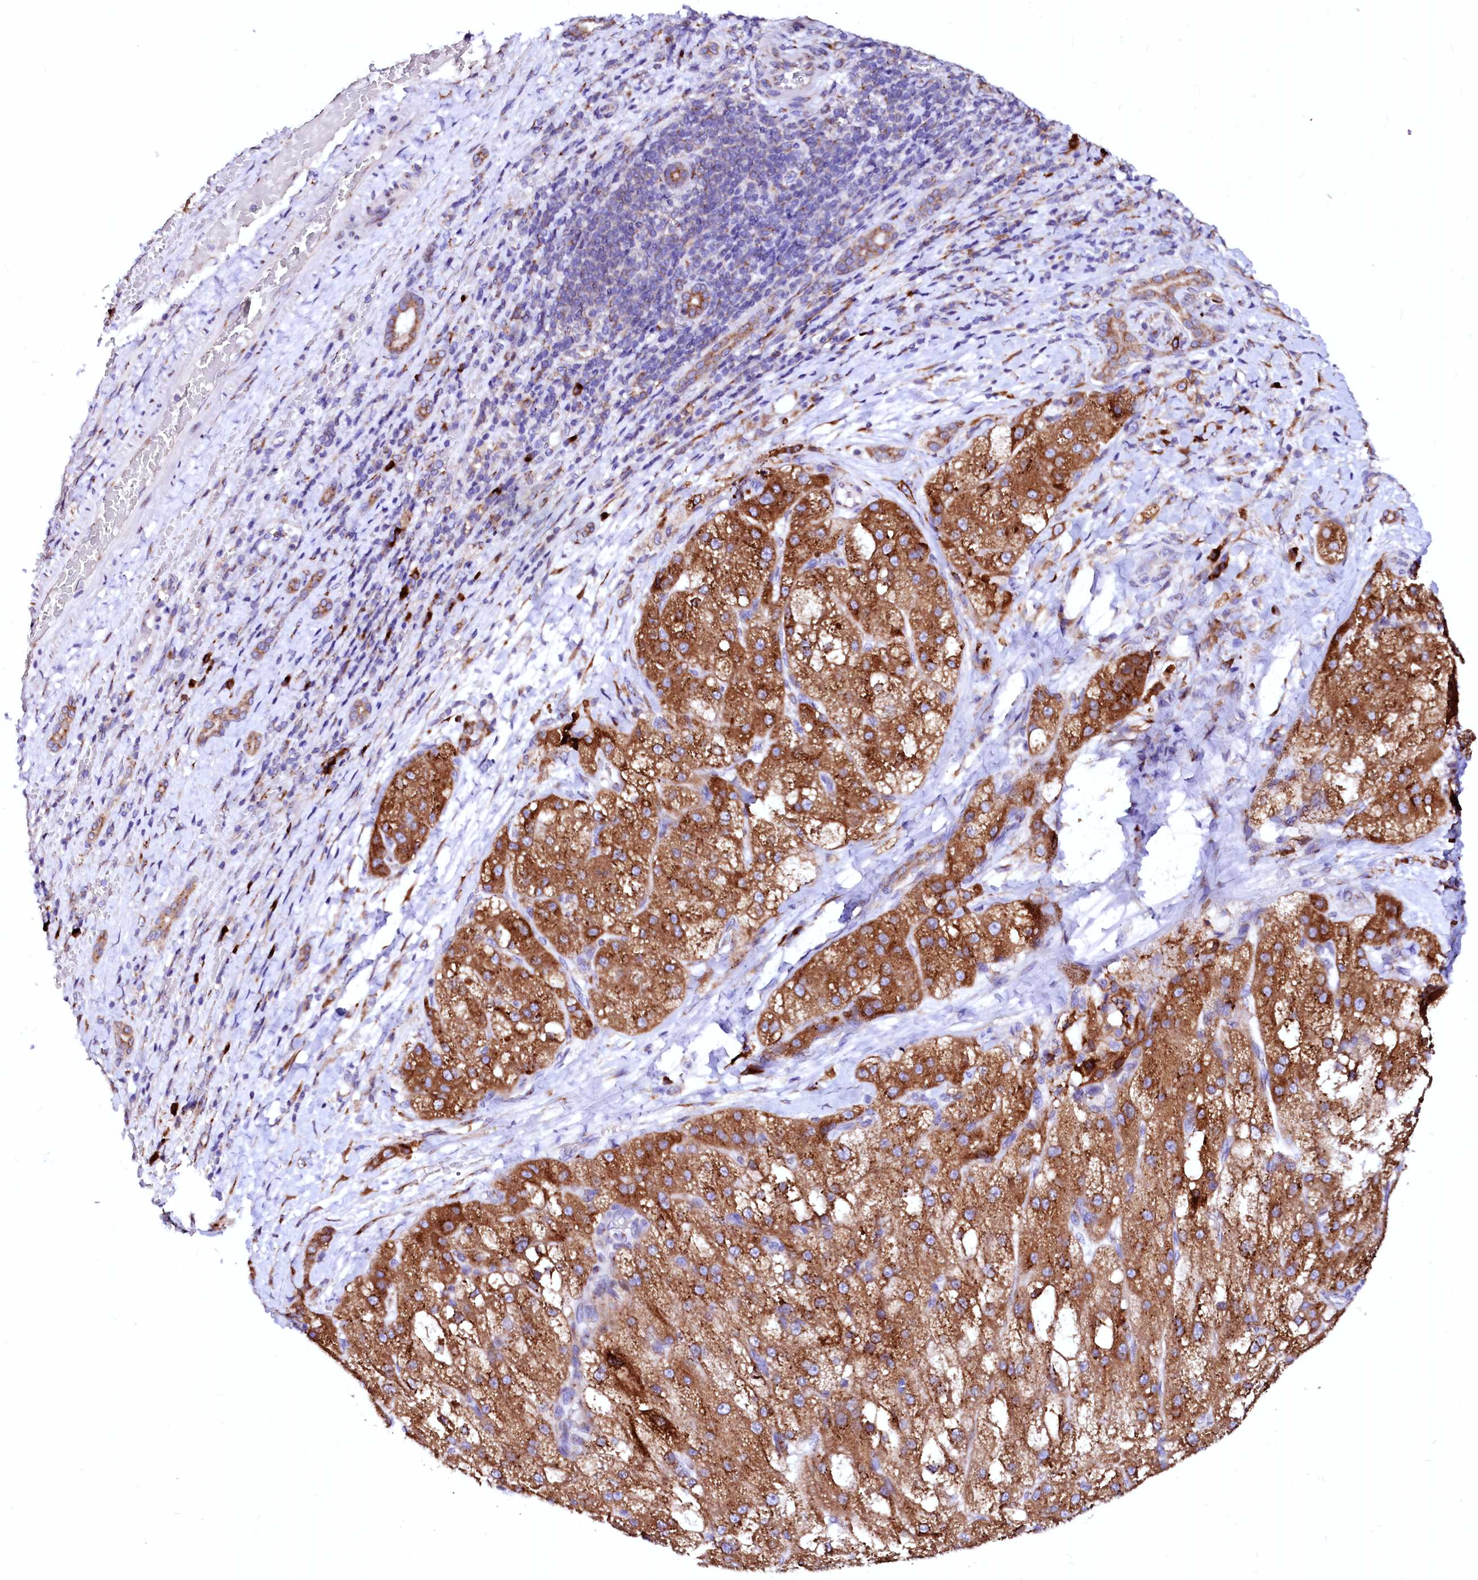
{"staining": {"intensity": "strong", "quantity": ">75%", "location": "cytoplasmic/membranous"}, "tissue": "liver cancer", "cell_type": "Tumor cells", "image_type": "cancer", "snomed": [{"axis": "morphology", "description": "Normal tissue, NOS"}, {"axis": "morphology", "description": "Carcinoma, Hepatocellular, NOS"}, {"axis": "topography", "description": "Liver"}], "caption": "Human liver hepatocellular carcinoma stained with a brown dye displays strong cytoplasmic/membranous positive expression in about >75% of tumor cells.", "gene": "LMAN1", "patient": {"sex": "male", "age": 57}}